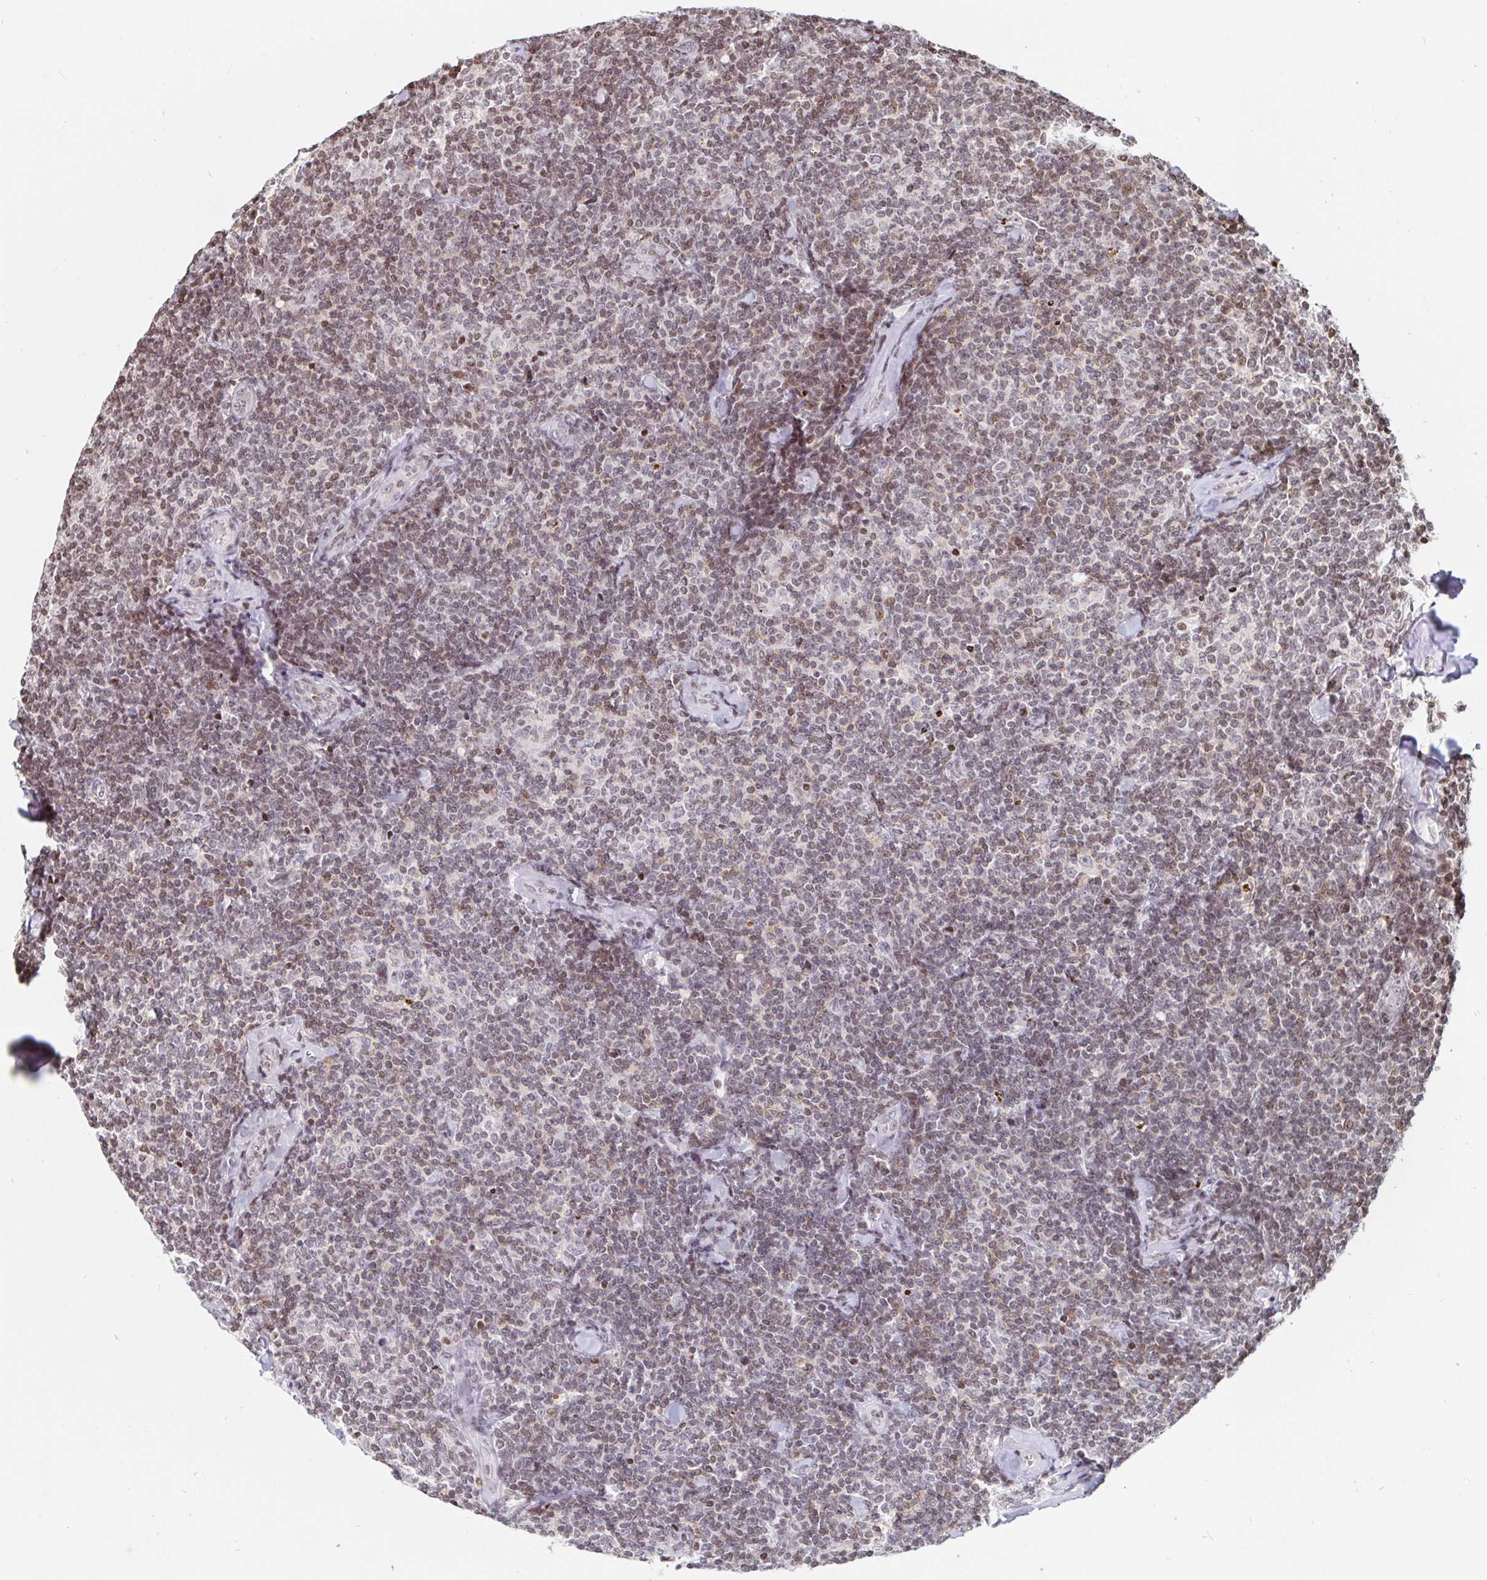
{"staining": {"intensity": "moderate", "quantity": "25%-75%", "location": "nuclear"}, "tissue": "lymphoma", "cell_type": "Tumor cells", "image_type": "cancer", "snomed": [{"axis": "morphology", "description": "Malignant lymphoma, non-Hodgkin's type, Low grade"}, {"axis": "topography", "description": "Lymph node"}], "caption": "Brown immunohistochemical staining in malignant lymphoma, non-Hodgkin's type (low-grade) displays moderate nuclear staining in approximately 25%-75% of tumor cells. (DAB = brown stain, brightfield microscopy at high magnification).", "gene": "HOXC10", "patient": {"sex": "female", "age": 56}}